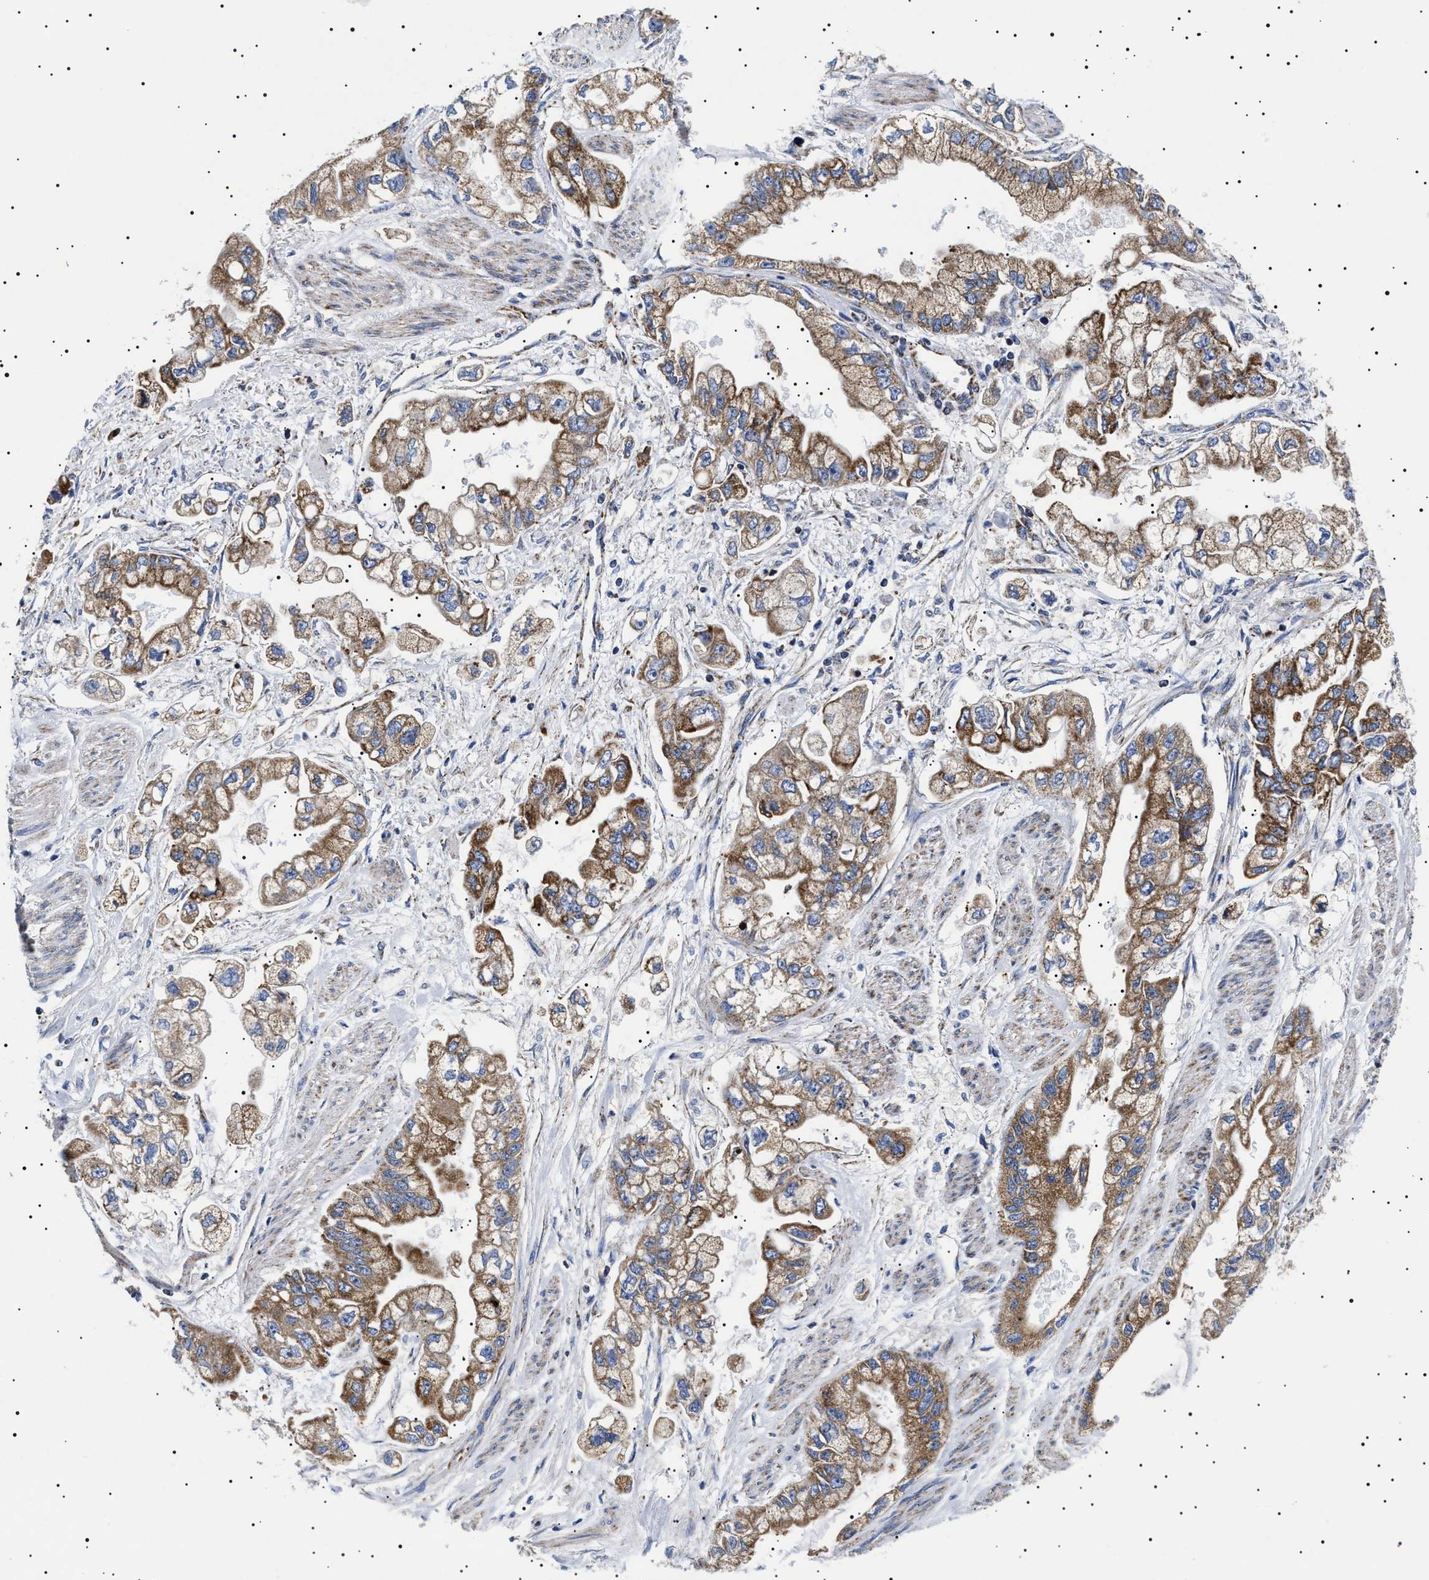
{"staining": {"intensity": "strong", "quantity": ">75%", "location": "cytoplasmic/membranous"}, "tissue": "stomach cancer", "cell_type": "Tumor cells", "image_type": "cancer", "snomed": [{"axis": "morphology", "description": "Normal tissue, NOS"}, {"axis": "morphology", "description": "Adenocarcinoma, NOS"}, {"axis": "topography", "description": "Stomach"}], "caption": "Stomach adenocarcinoma stained for a protein (brown) demonstrates strong cytoplasmic/membranous positive staining in about >75% of tumor cells.", "gene": "CHRDL2", "patient": {"sex": "male", "age": 62}}